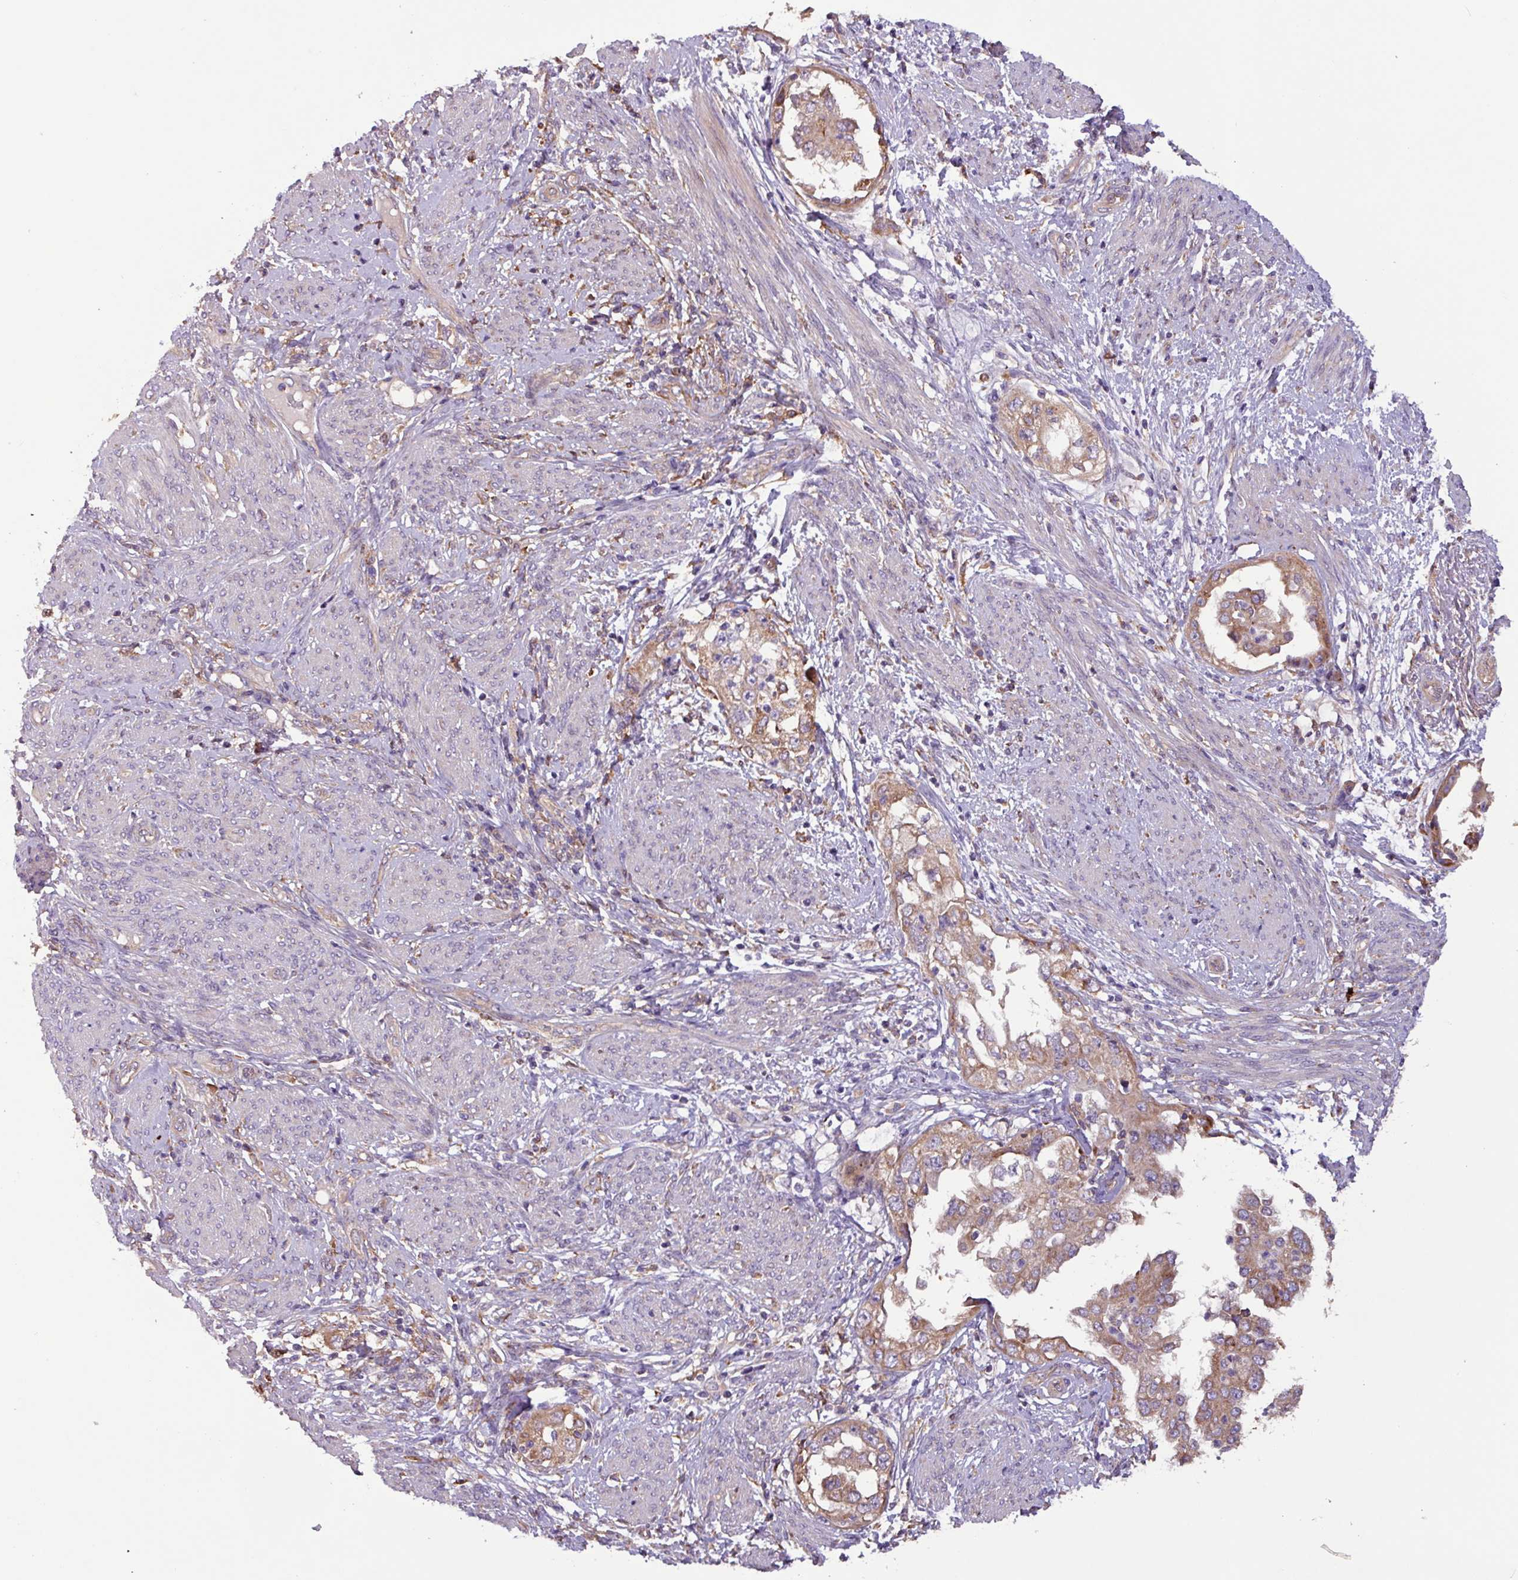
{"staining": {"intensity": "moderate", "quantity": ">75%", "location": "cytoplasmic/membranous"}, "tissue": "endometrial cancer", "cell_type": "Tumor cells", "image_type": "cancer", "snomed": [{"axis": "morphology", "description": "Adenocarcinoma, NOS"}, {"axis": "topography", "description": "Endometrium"}], "caption": "Immunohistochemistry of endometrial adenocarcinoma displays medium levels of moderate cytoplasmic/membranous staining in approximately >75% of tumor cells. (DAB IHC, brown staining for protein, blue staining for nuclei).", "gene": "PTPRQ", "patient": {"sex": "female", "age": 85}}